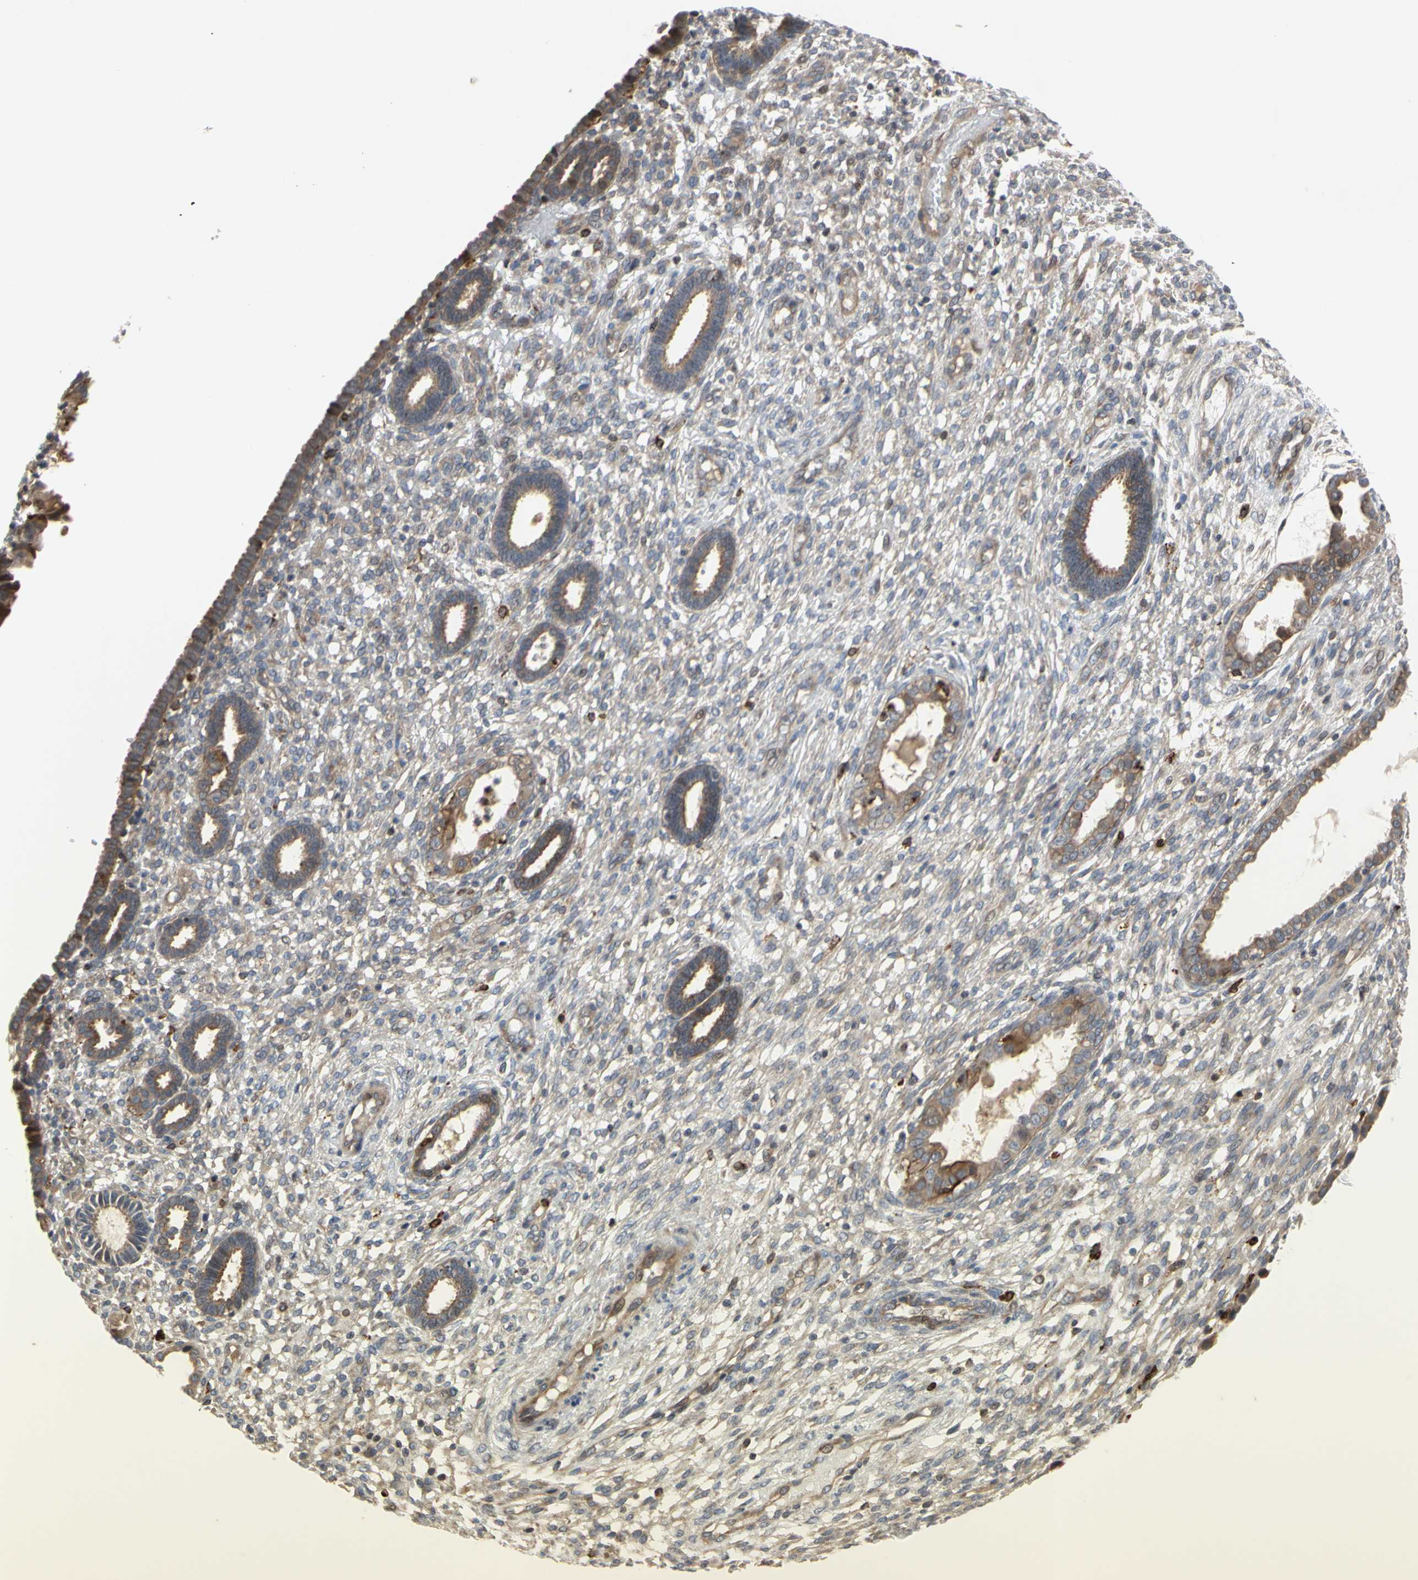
{"staining": {"intensity": "weak", "quantity": "<25%", "location": "cytoplasmic/membranous"}, "tissue": "endometrium", "cell_type": "Cells in endometrial stroma", "image_type": "normal", "snomed": [{"axis": "morphology", "description": "Normal tissue, NOS"}, {"axis": "topography", "description": "Endometrium"}], "caption": "Immunohistochemical staining of unremarkable human endometrium reveals no significant expression in cells in endometrial stroma.", "gene": "PLXNA2", "patient": {"sex": "female", "age": 61}}